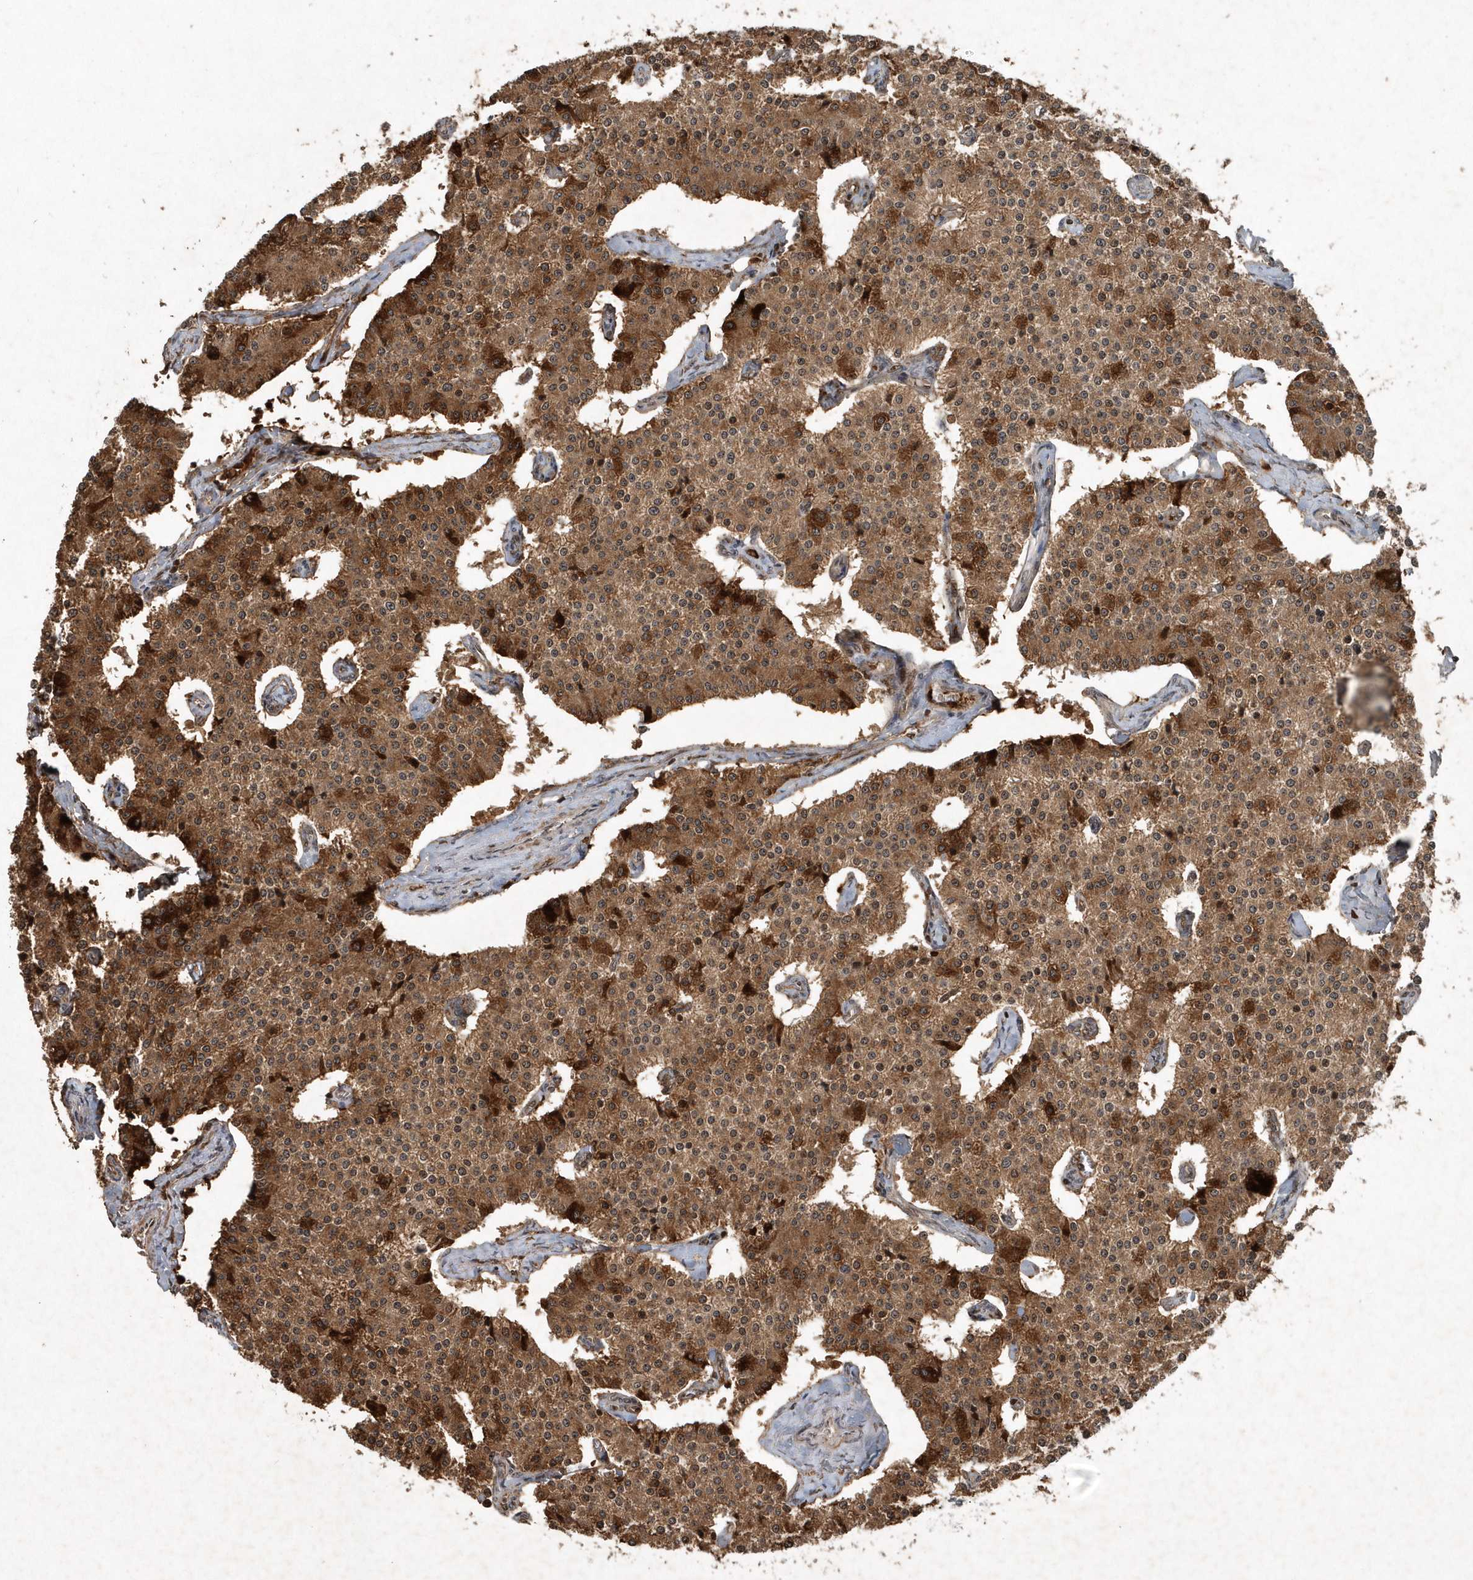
{"staining": {"intensity": "moderate", "quantity": ">75%", "location": "cytoplasmic/membranous,nuclear"}, "tissue": "carcinoid", "cell_type": "Tumor cells", "image_type": "cancer", "snomed": [{"axis": "morphology", "description": "Carcinoid, malignant, NOS"}, {"axis": "topography", "description": "Colon"}], "caption": "Malignant carcinoid tissue displays moderate cytoplasmic/membranous and nuclear expression in about >75% of tumor cells, visualized by immunohistochemistry. Nuclei are stained in blue.", "gene": "QTRT2", "patient": {"sex": "female", "age": 52}}